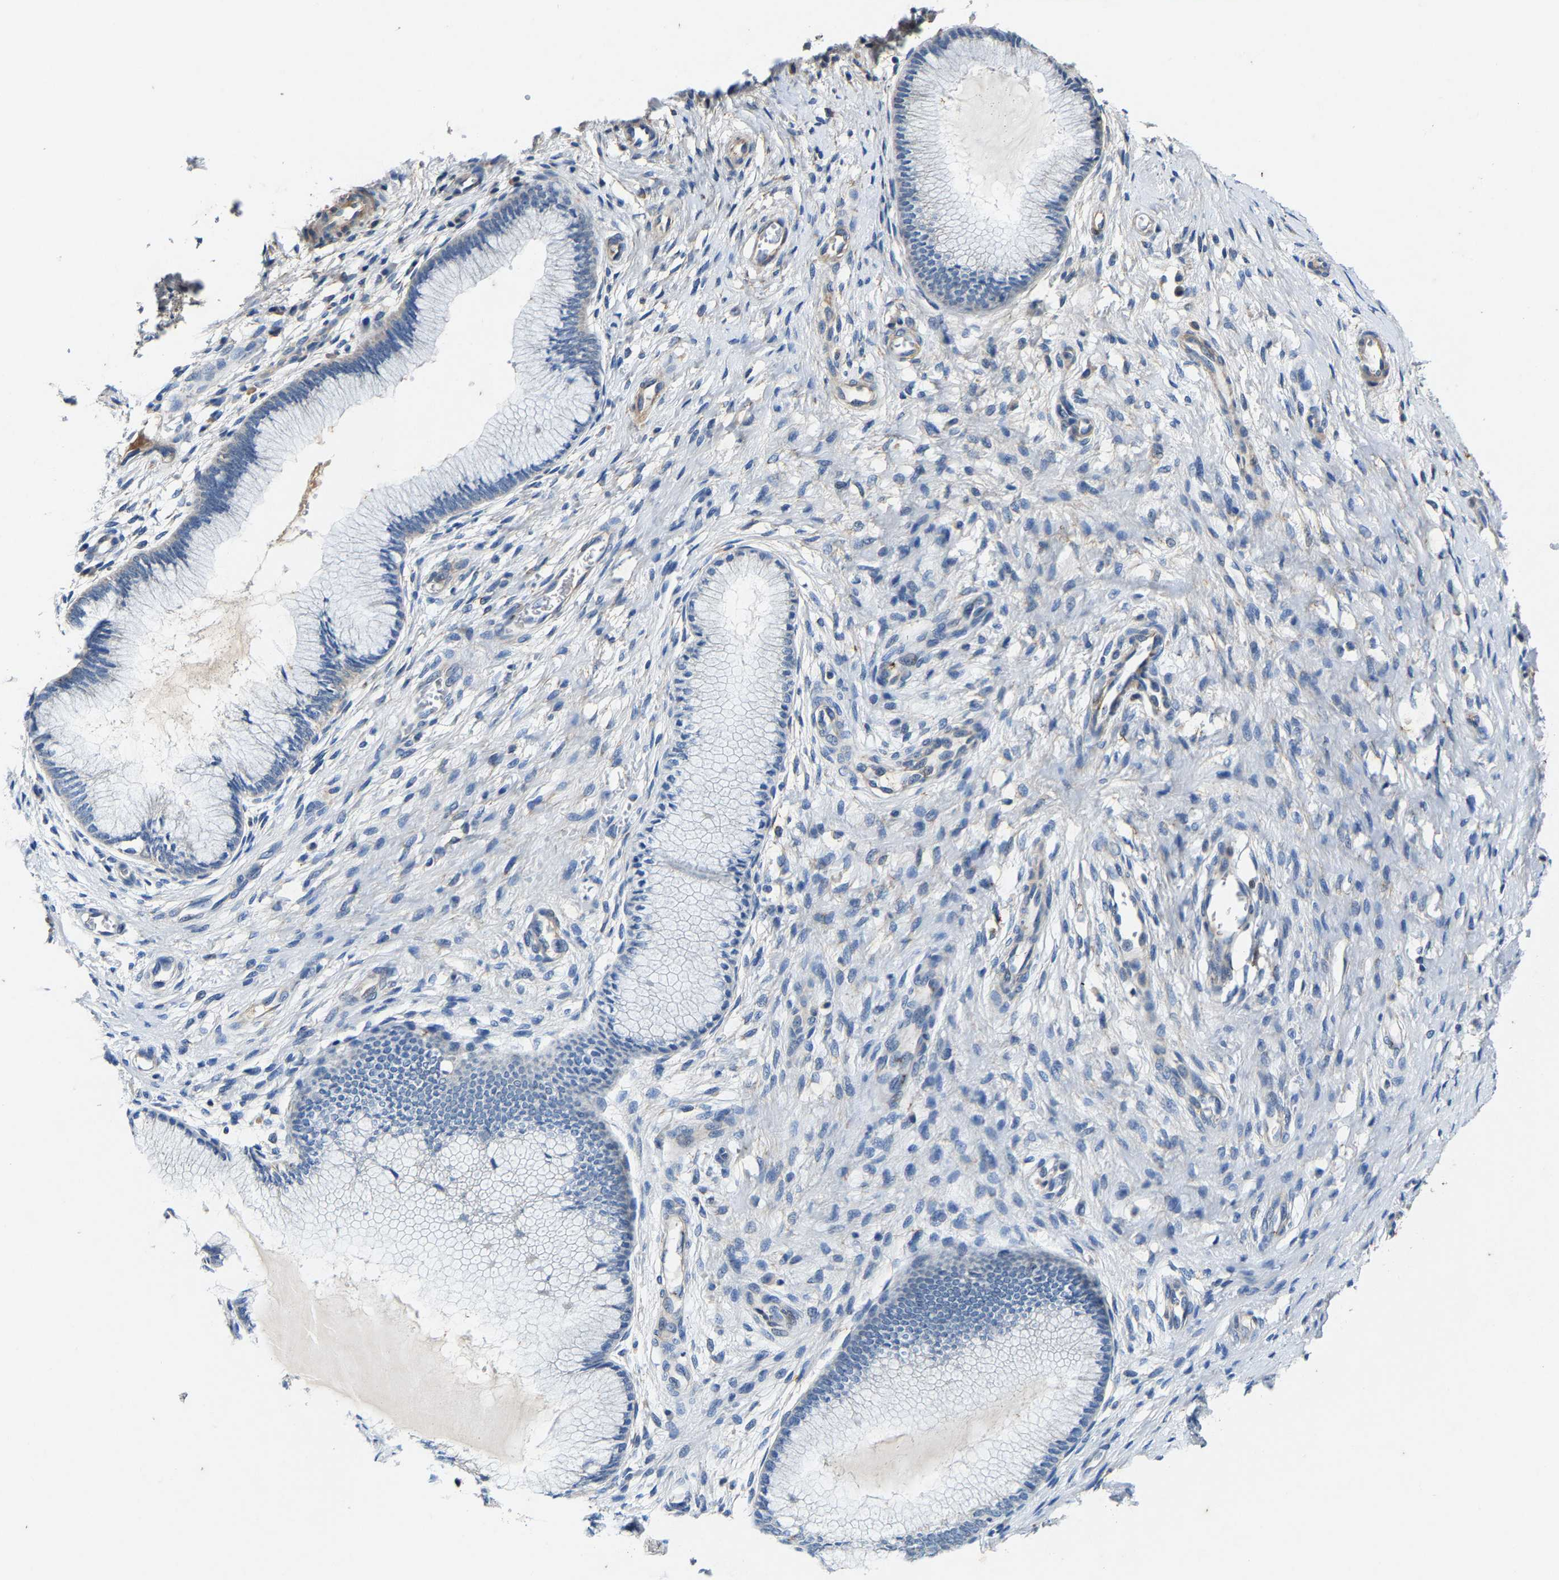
{"staining": {"intensity": "negative", "quantity": "none", "location": "none"}, "tissue": "cervix", "cell_type": "Glandular cells", "image_type": "normal", "snomed": [{"axis": "morphology", "description": "Normal tissue, NOS"}, {"axis": "topography", "description": "Cervix"}], "caption": "The immunohistochemistry (IHC) micrograph has no significant staining in glandular cells of cervix. The staining was performed using DAB (3,3'-diaminobenzidine) to visualize the protein expression in brown, while the nuclei were stained in blue with hematoxylin (Magnification: 20x).", "gene": "SLC25A25", "patient": {"sex": "female", "age": 55}}